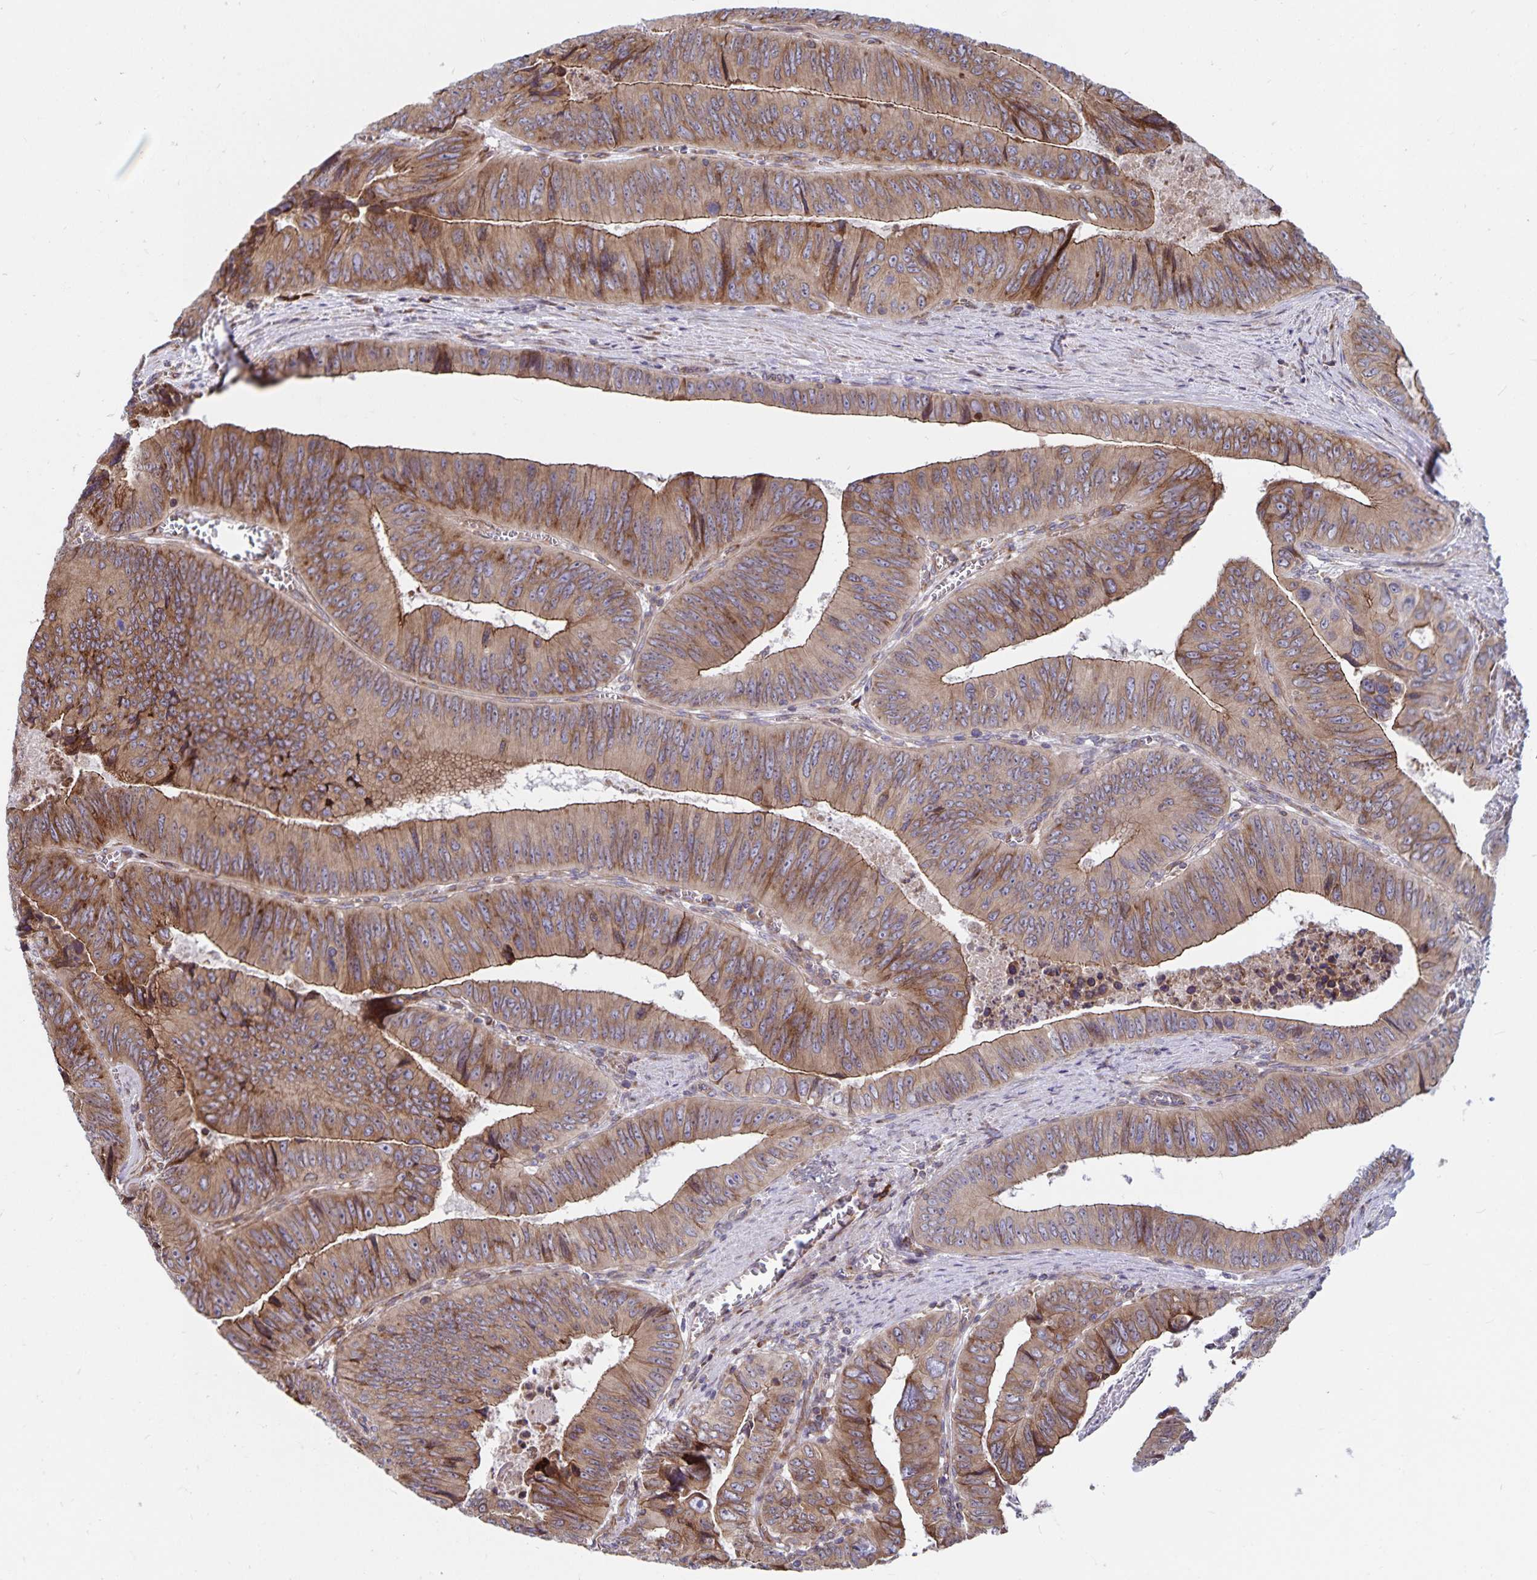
{"staining": {"intensity": "moderate", "quantity": ">75%", "location": "cytoplasmic/membranous"}, "tissue": "colorectal cancer", "cell_type": "Tumor cells", "image_type": "cancer", "snomed": [{"axis": "morphology", "description": "Adenocarcinoma, NOS"}, {"axis": "topography", "description": "Colon"}], "caption": "Immunohistochemical staining of human colorectal cancer demonstrates medium levels of moderate cytoplasmic/membranous expression in approximately >75% of tumor cells.", "gene": "SEC62", "patient": {"sex": "female", "age": 84}}